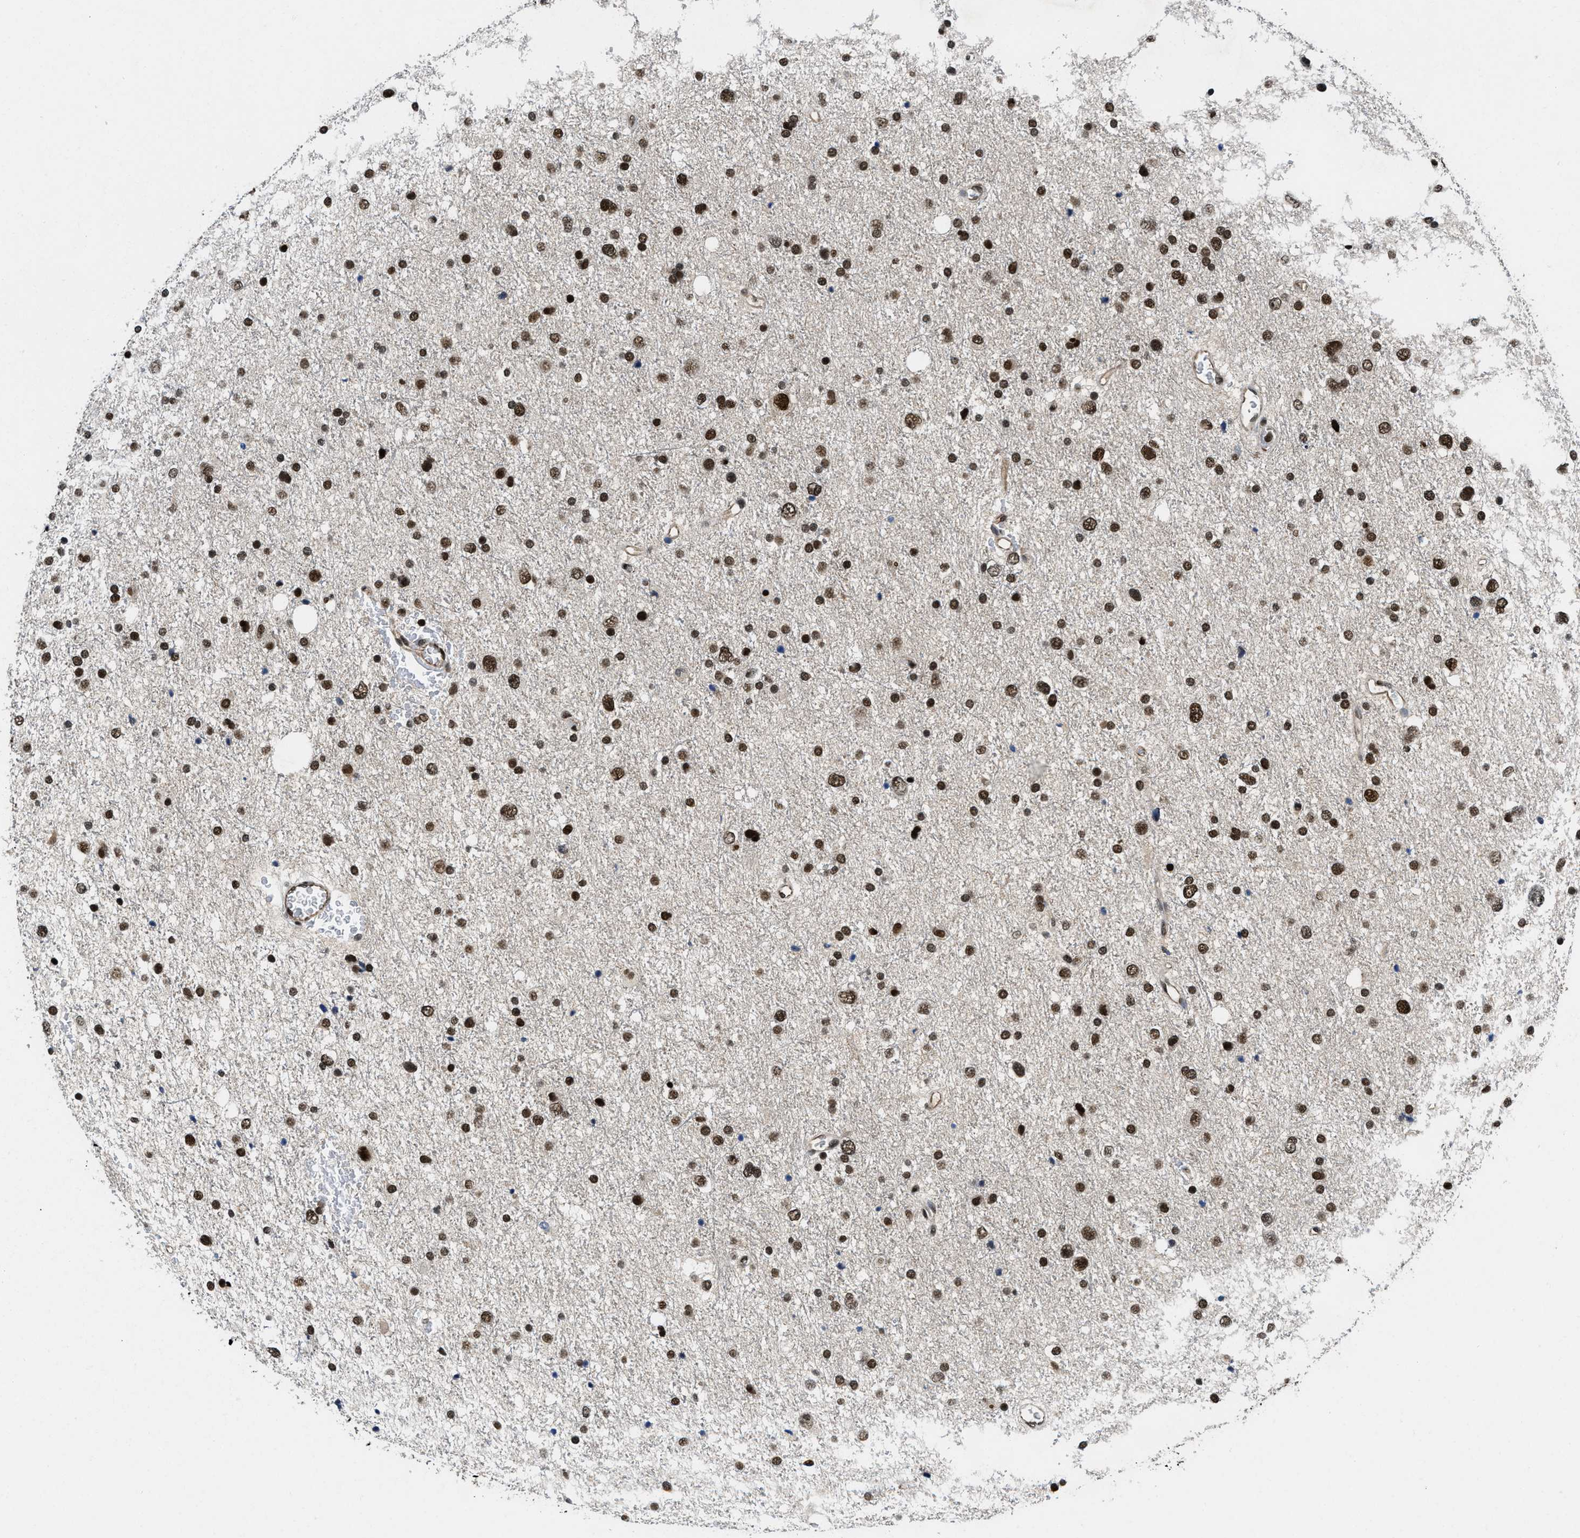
{"staining": {"intensity": "strong", "quantity": ">75%", "location": "nuclear"}, "tissue": "glioma", "cell_type": "Tumor cells", "image_type": "cancer", "snomed": [{"axis": "morphology", "description": "Glioma, malignant, Low grade"}, {"axis": "topography", "description": "Brain"}], "caption": "Tumor cells show high levels of strong nuclear expression in about >75% of cells in human glioma.", "gene": "SAFB", "patient": {"sex": "female", "age": 37}}